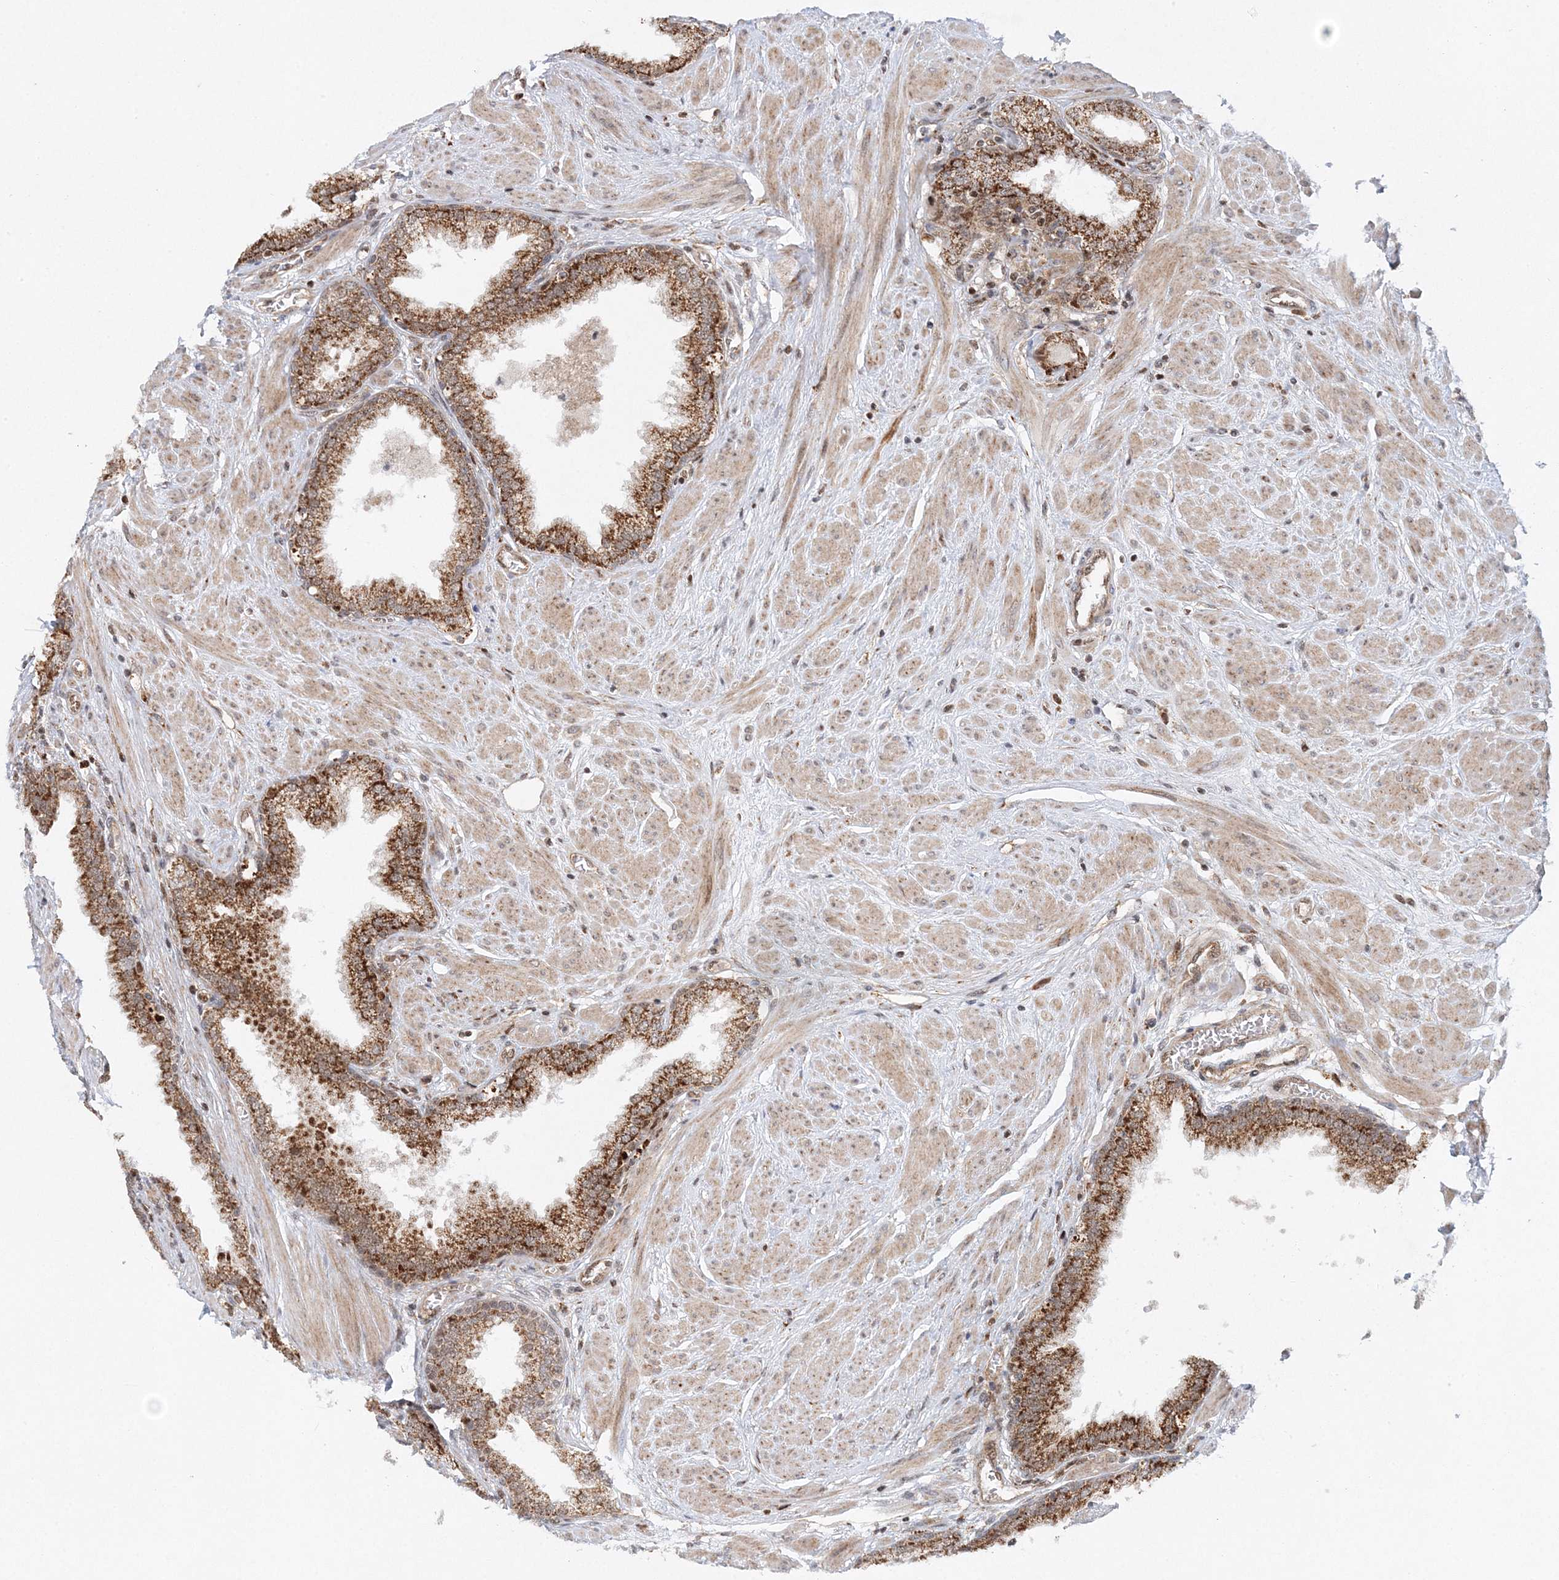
{"staining": {"intensity": "moderate", "quantity": ">75%", "location": "cytoplasmic/membranous,nuclear"}, "tissue": "prostate", "cell_type": "Glandular cells", "image_type": "normal", "snomed": [{"axis": "morphology", "description": "Normal tissue, NOS"}, {"axis": "topography", "description": "Prostate"}], "caption": "About >75% of glandular cells in unremarkable prostate exhibit moderate cytoplasmic/membranous,nuclear protein expression as visualized by brown immunohistochemical staining.", "gene": "RAB11FIP2", "patient": {"sex": "male", "age": 51}}